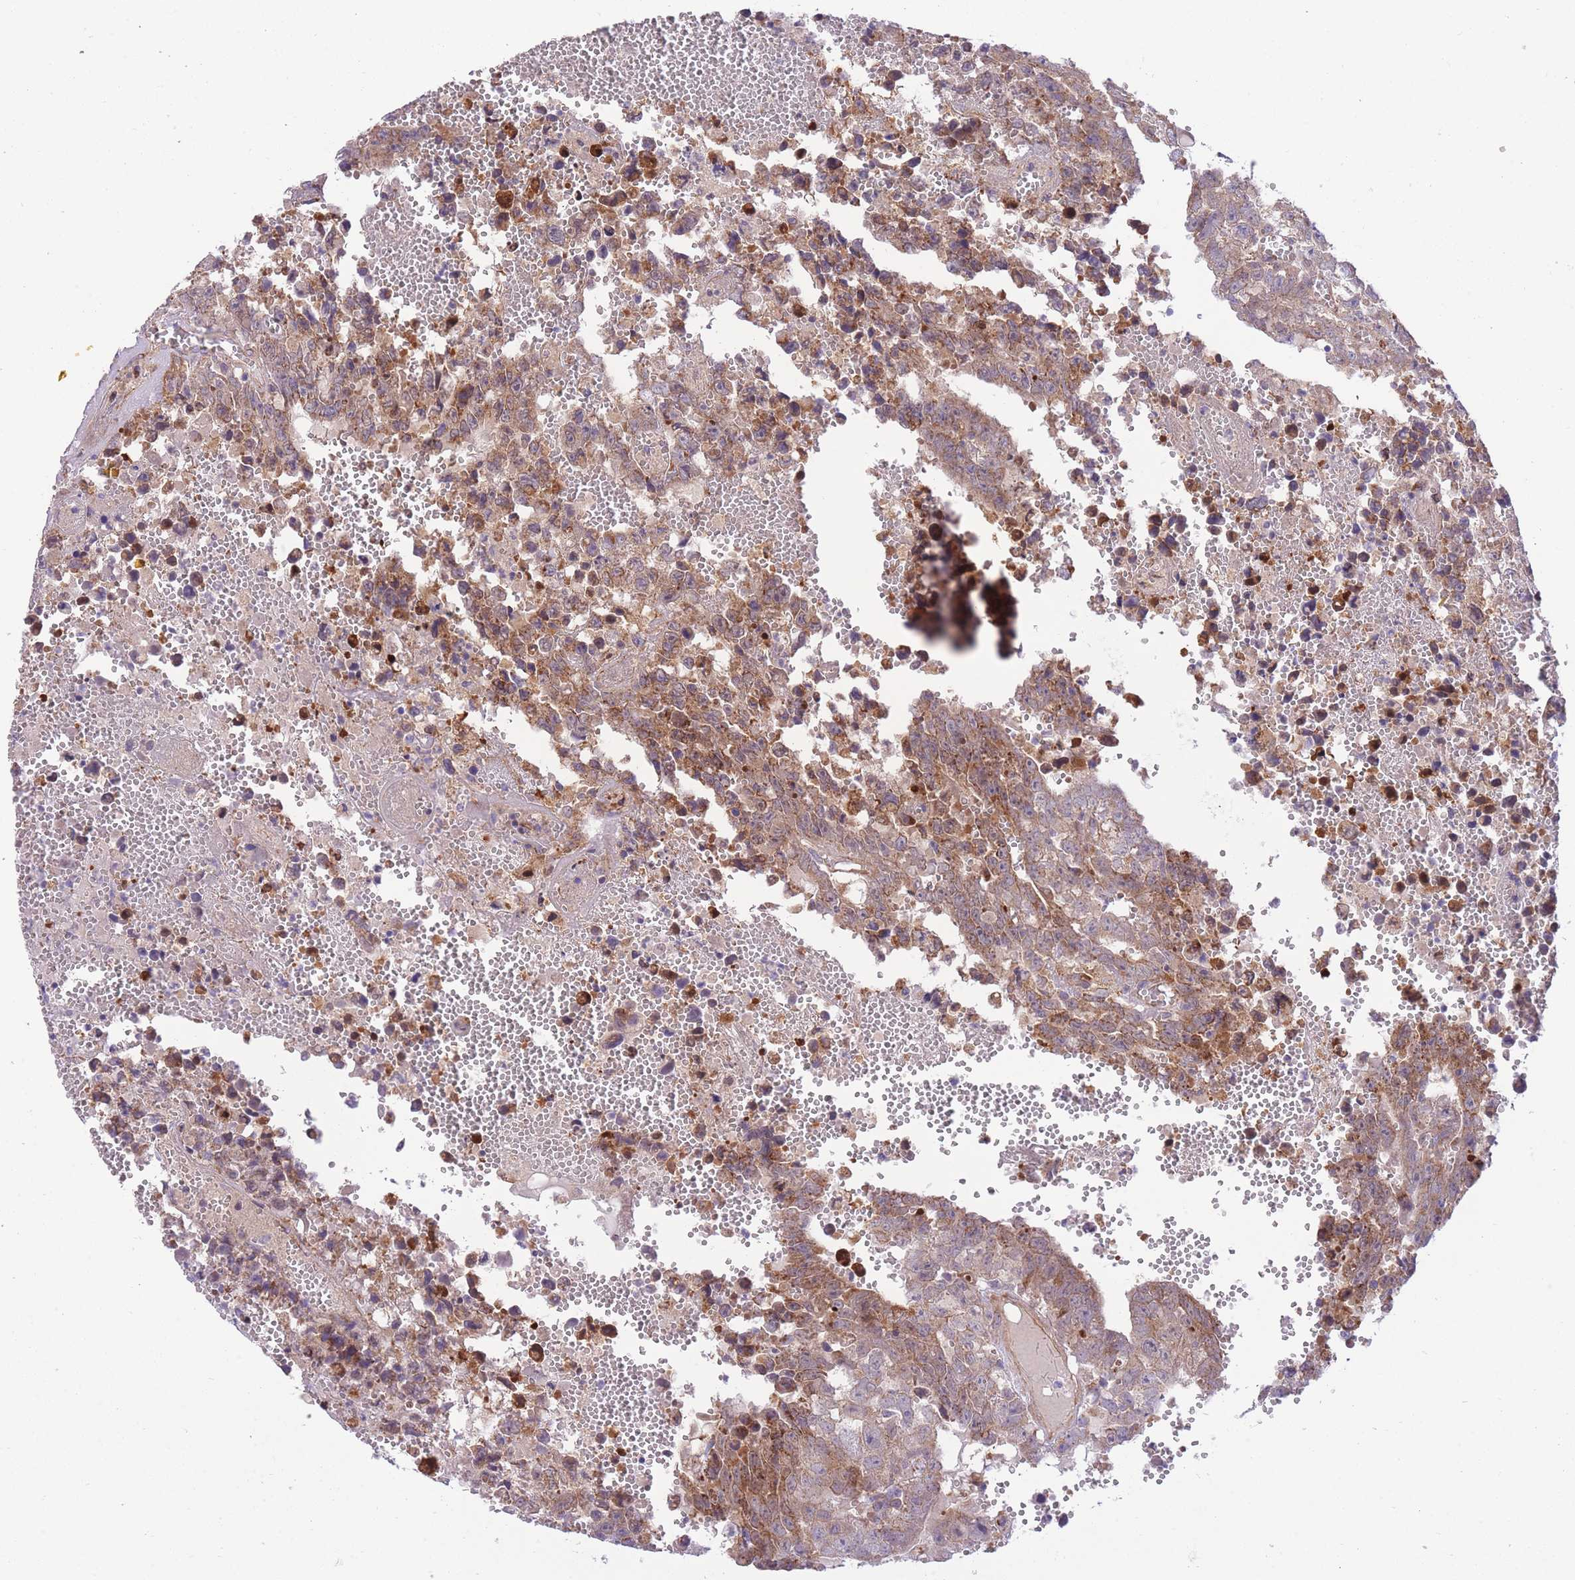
{"staining": {"intensity": "moderate", "quantity": "25%-75%", "location": "cytoplasmic/membranous"}, "tissue": "testis cancer", "cell_type": "Tumor cells", "image_type": "cancer", "snomed": [{"axis": "morphology", "description": "Carcinoma, Embryonal, NOS"}, {"axis": "topography", "description": "Testis"}], "caption": "Immunohistochemistry of testis cancer exhibits medium levels of moderate cytoplasmic/membranous staining in approximately 25%-75% of tumor cells.", "gene": "CHAC1", "patient": {"sex": "male", "age": 25}}